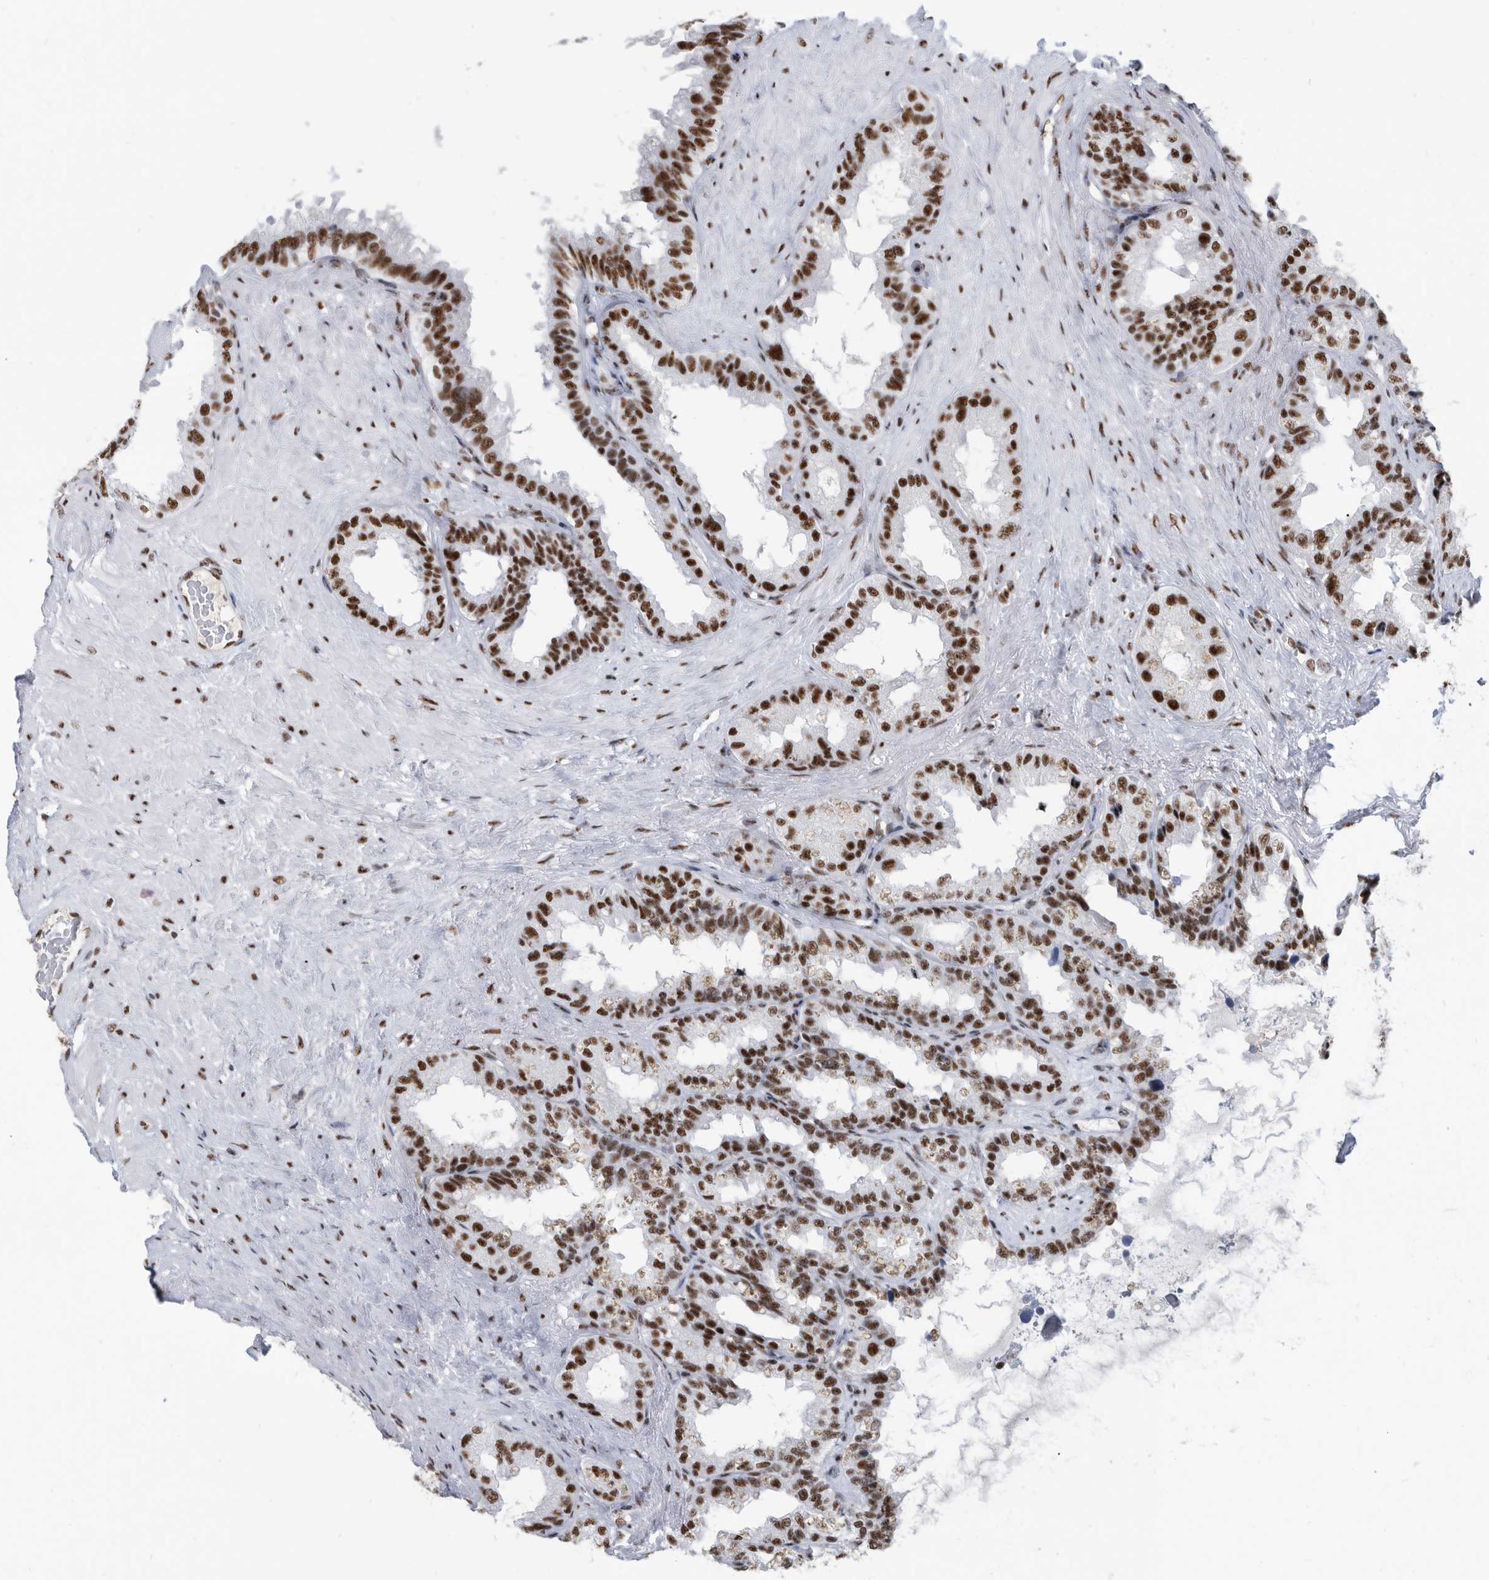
{"staining": {"intensity": "strong", "quantity": ">75%", "location": "nuclear"}, "tissue": "seminal vesicle", "cell_type": "Glandular cells", "image_type": "normal", "snomed": [{"axis": "morphology", "description": "Normal tissue, NOS"}, {"axis": "topography", "description": "Seminal veicle"}], "caption": "Immunohistochemistry histopathology image of benign seminal vesicle stained for a protein (brown), which reveals high levels of strong nuclear positivity in about >75% of glandular cells.", "gene": "SF3A1", "patient": {"sex": "male", "age": 80}}